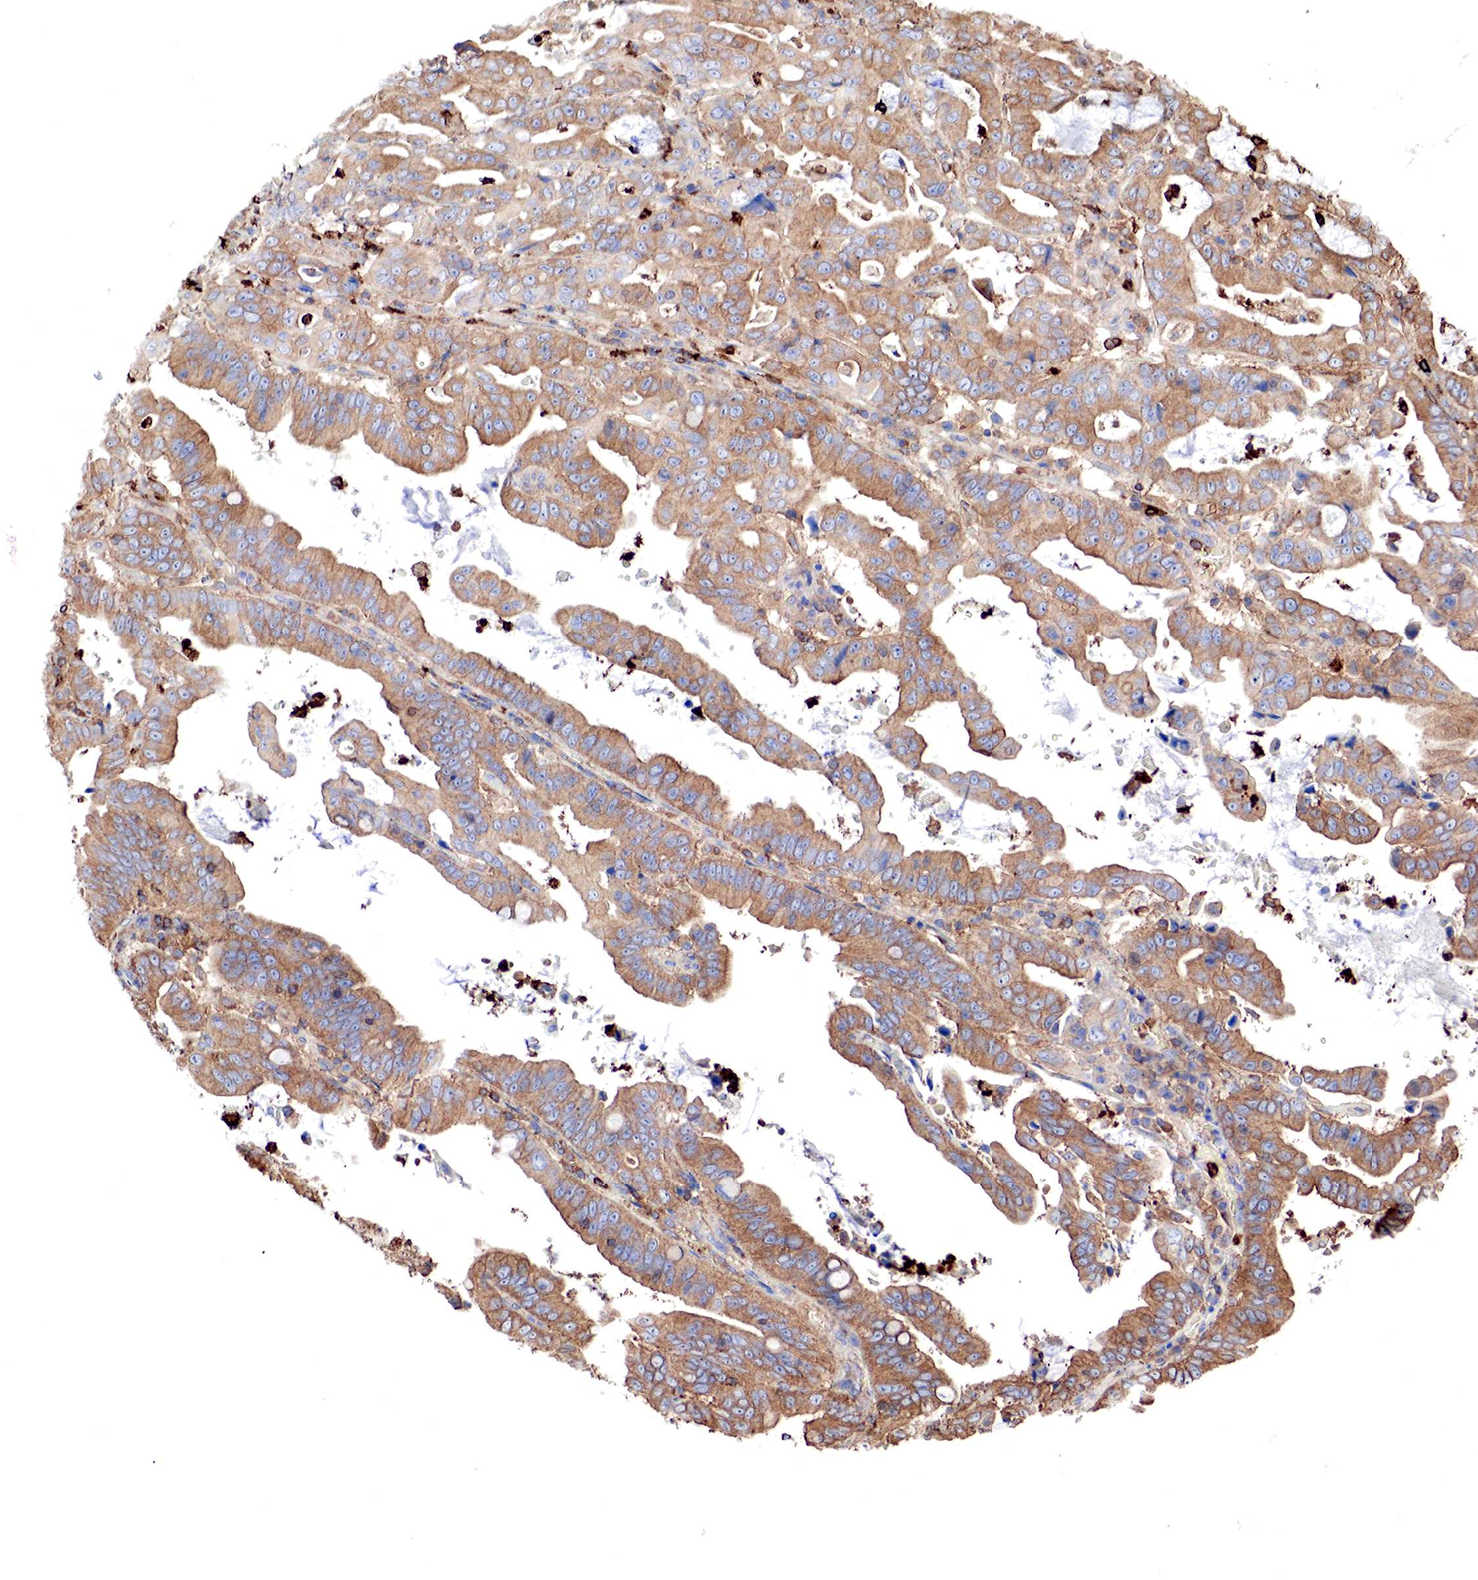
{"staining": {"intensity": "moderate", "quantity": ">75%", "location": "cytoplasmic/membranous"}, "tissue": "stomach cancer", "cell_type": "Tumor cells", "image_type": "cancer", "snomed": [{"axis": "morphology", "description": "Adenocarcinoma, NOS"}, {"axis": "topography", "description": "Stomach, upper"}], "caption": "Immunohistochemical staining of stomach cancer demonstrates medium levels of moderate cytoplasmic/membranous staining in approximately >75% of tumor cells.", "gene": "G6PD", "patient": {"sex": "male", "age": 63}}